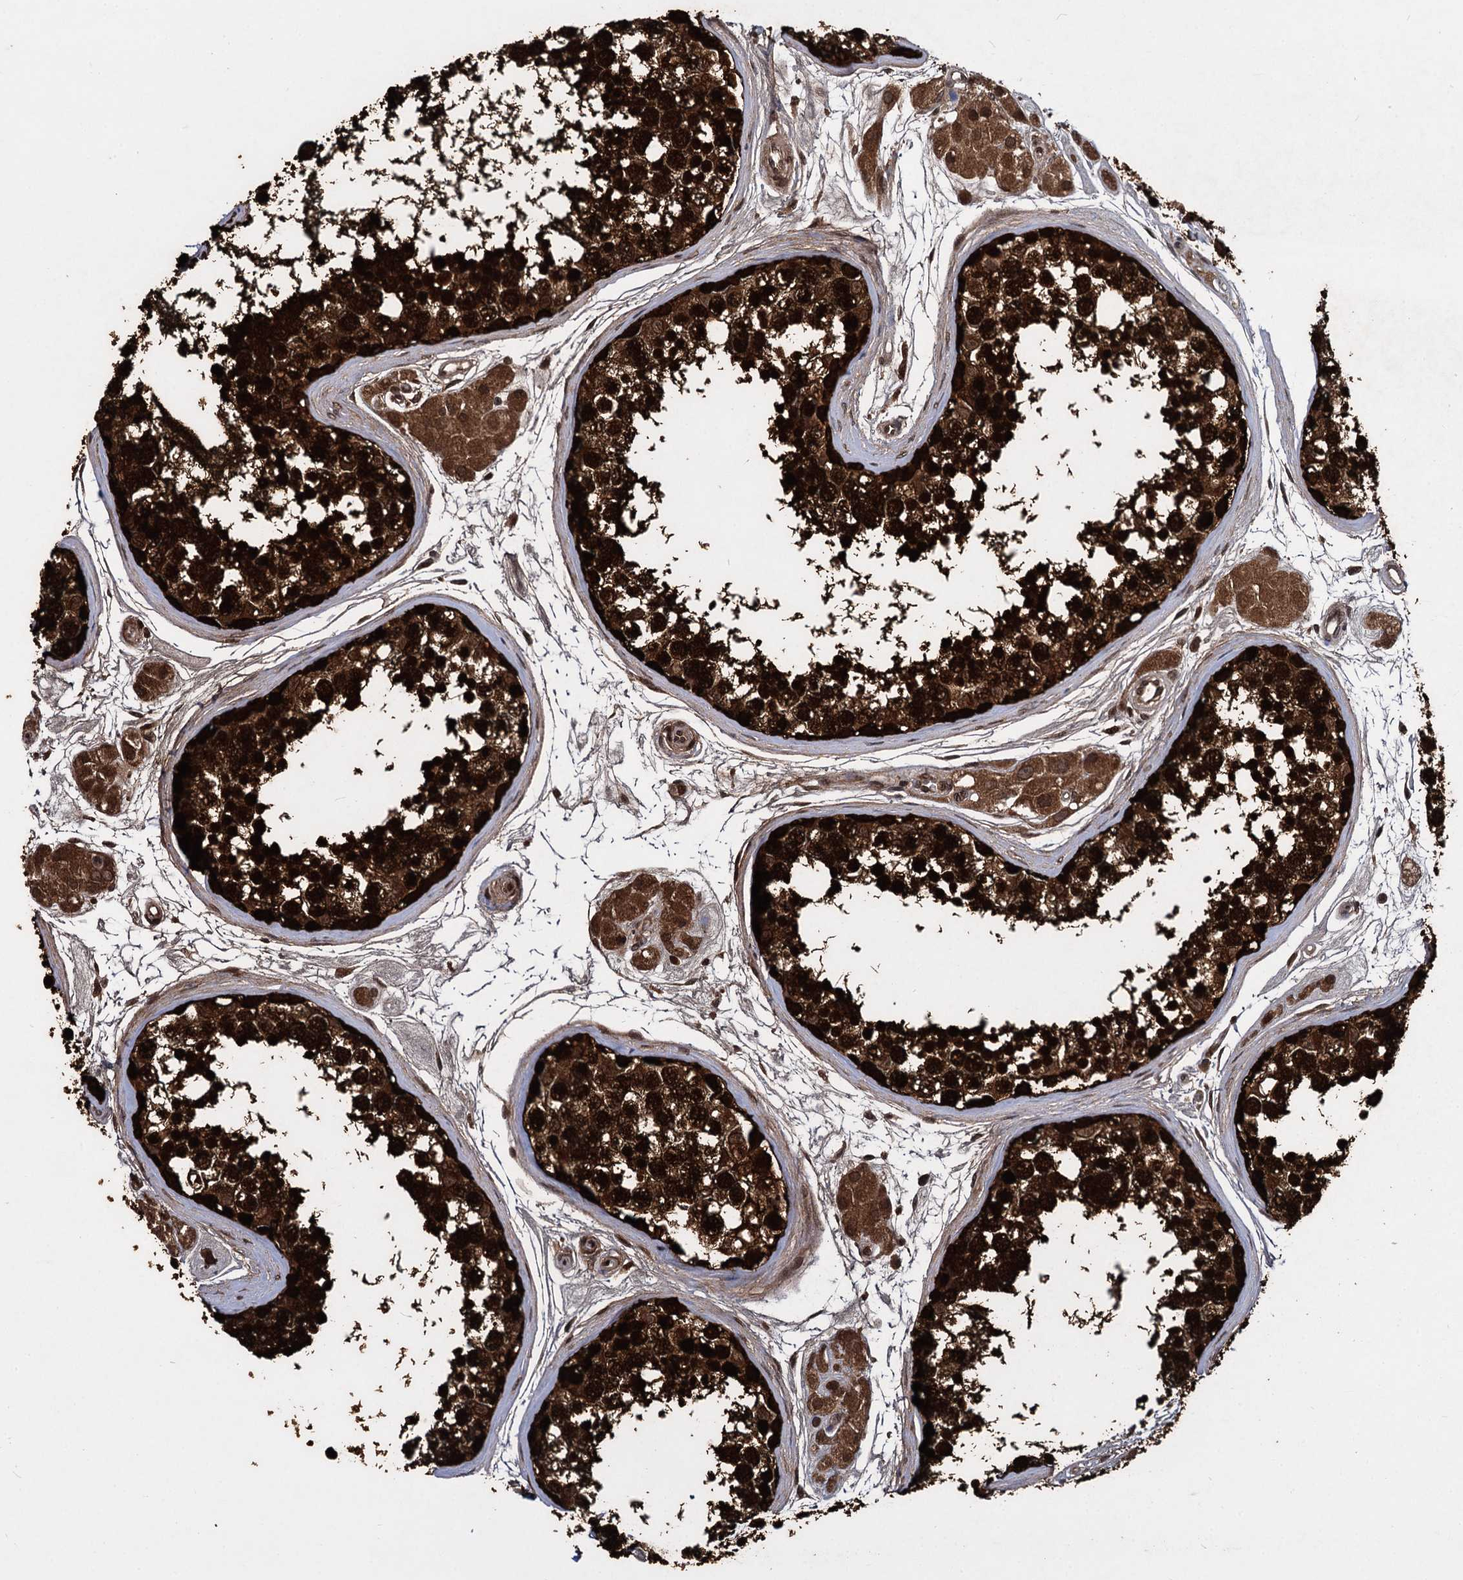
{"staining": {"intensity": "strong", "quantity": ">75%", "location": "cytoplasmic/membranous,nuclear"}, "tissue": "testis", "cell_type": "Cells in seminiferous ducts", "image_type": "normal", "snomed": [{"axis": "morphology", "description": "Normal tissue, NOS"}, {"axis": "topography", "description": "Testis"}], "caption": "Unremarkable testis reveals strong cytoplasmic/membranous,nuclear positivity in about >75% of cells in seminiferous ducts.", "gene": "MAGEA4", "patient": {"sex": "male", "age": 56}}